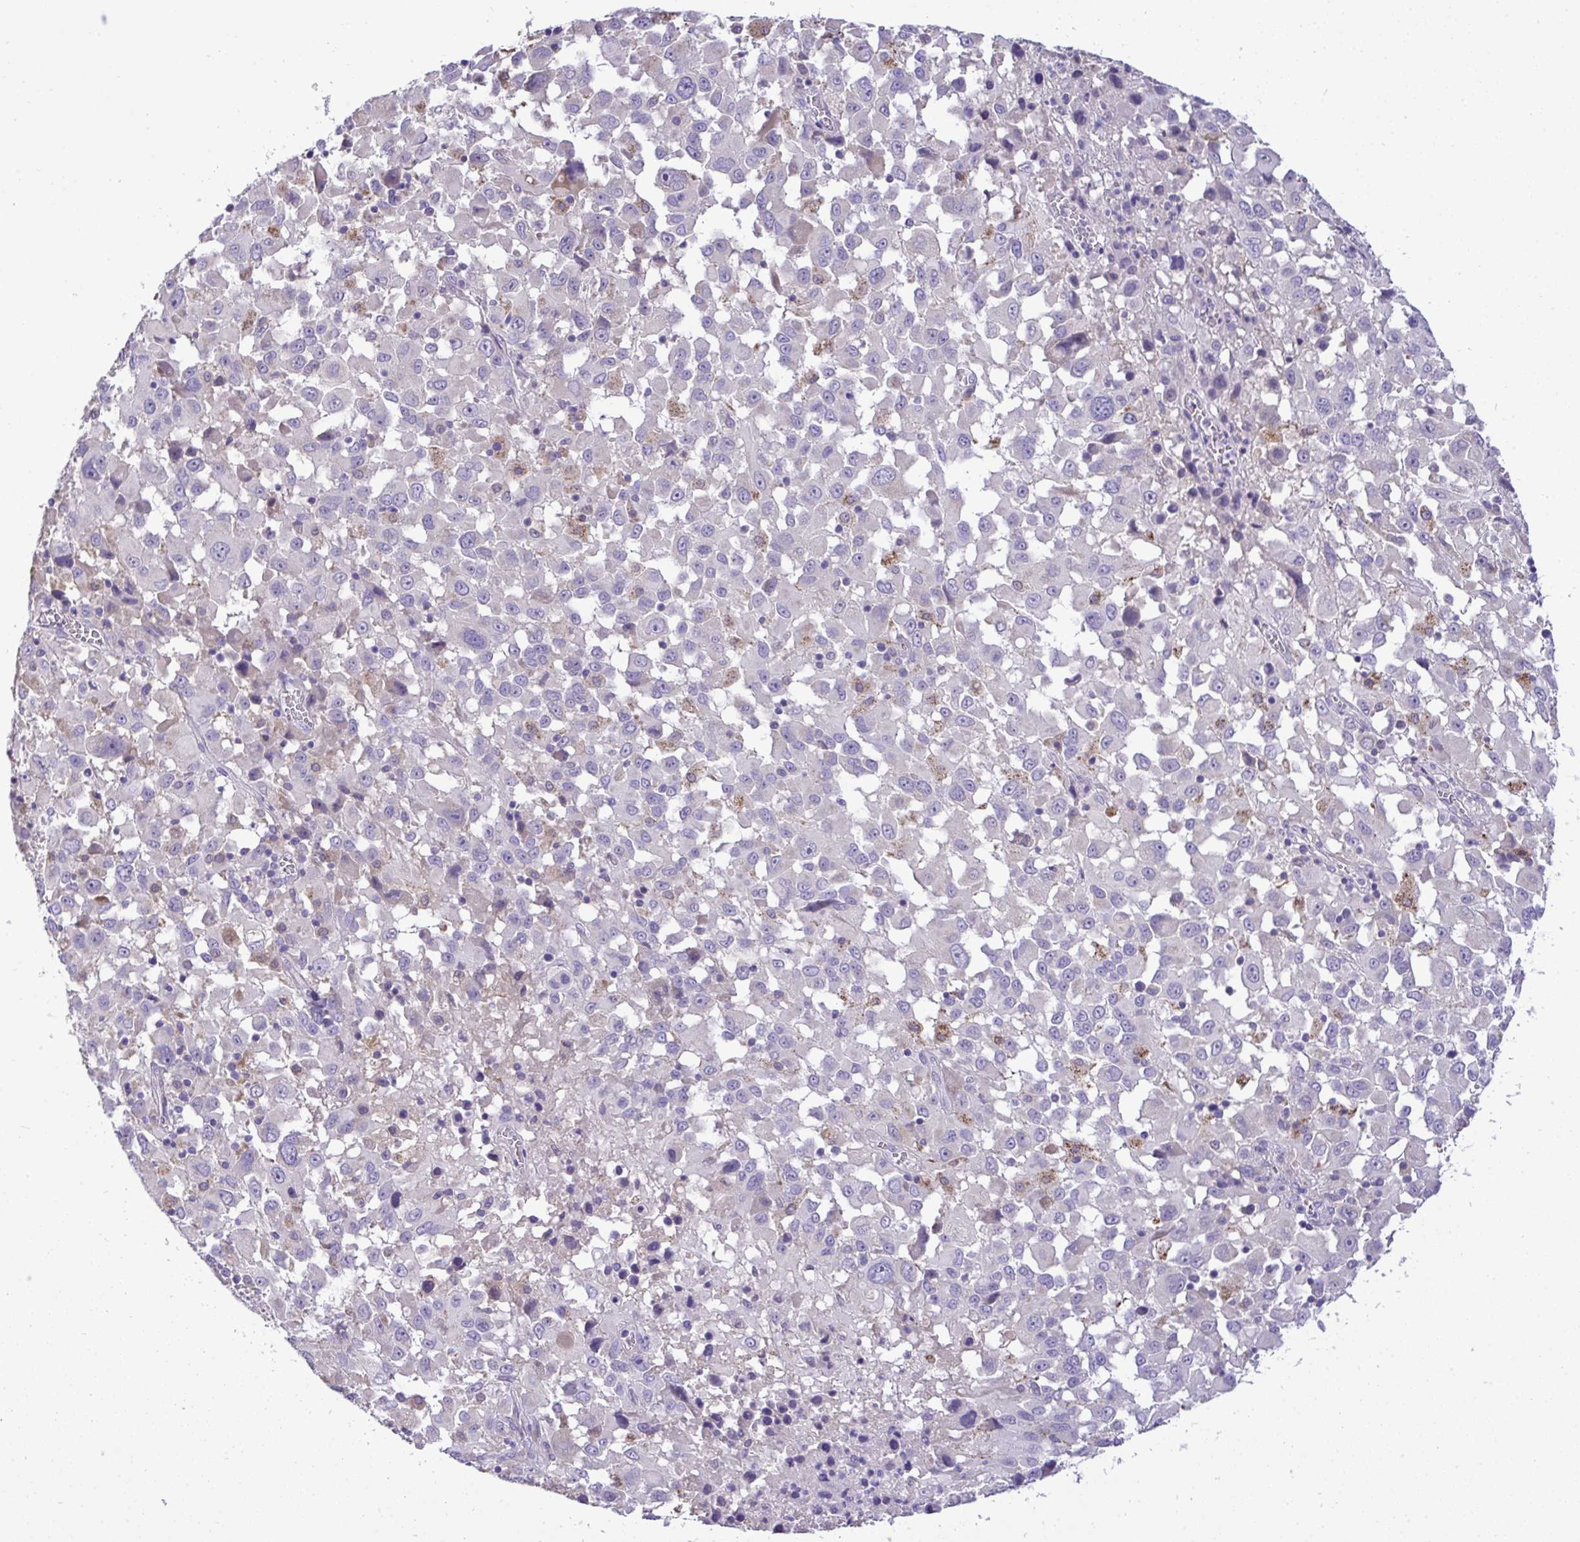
{"staining": {"intensity": "negative", "quantity": "none", "location": "none"}, "tissue": "melanoma", "cell_type": "Tumor cells", "image_type": "cancer", "snomed": [{"axis": "morphology", "description": "Malignant melanoma, Metastatic site"}, {"axis": "topography", "description": "Soft tissue"}], "caption": "IHC of human melanoma reveals no positivity in tumor cells. (DAB (3,3'-diaminobenzidine) immunohistochemistry, high magnification).", "gene": "ST8SIA2", "patient": {"sex": "male", "age": 50}}